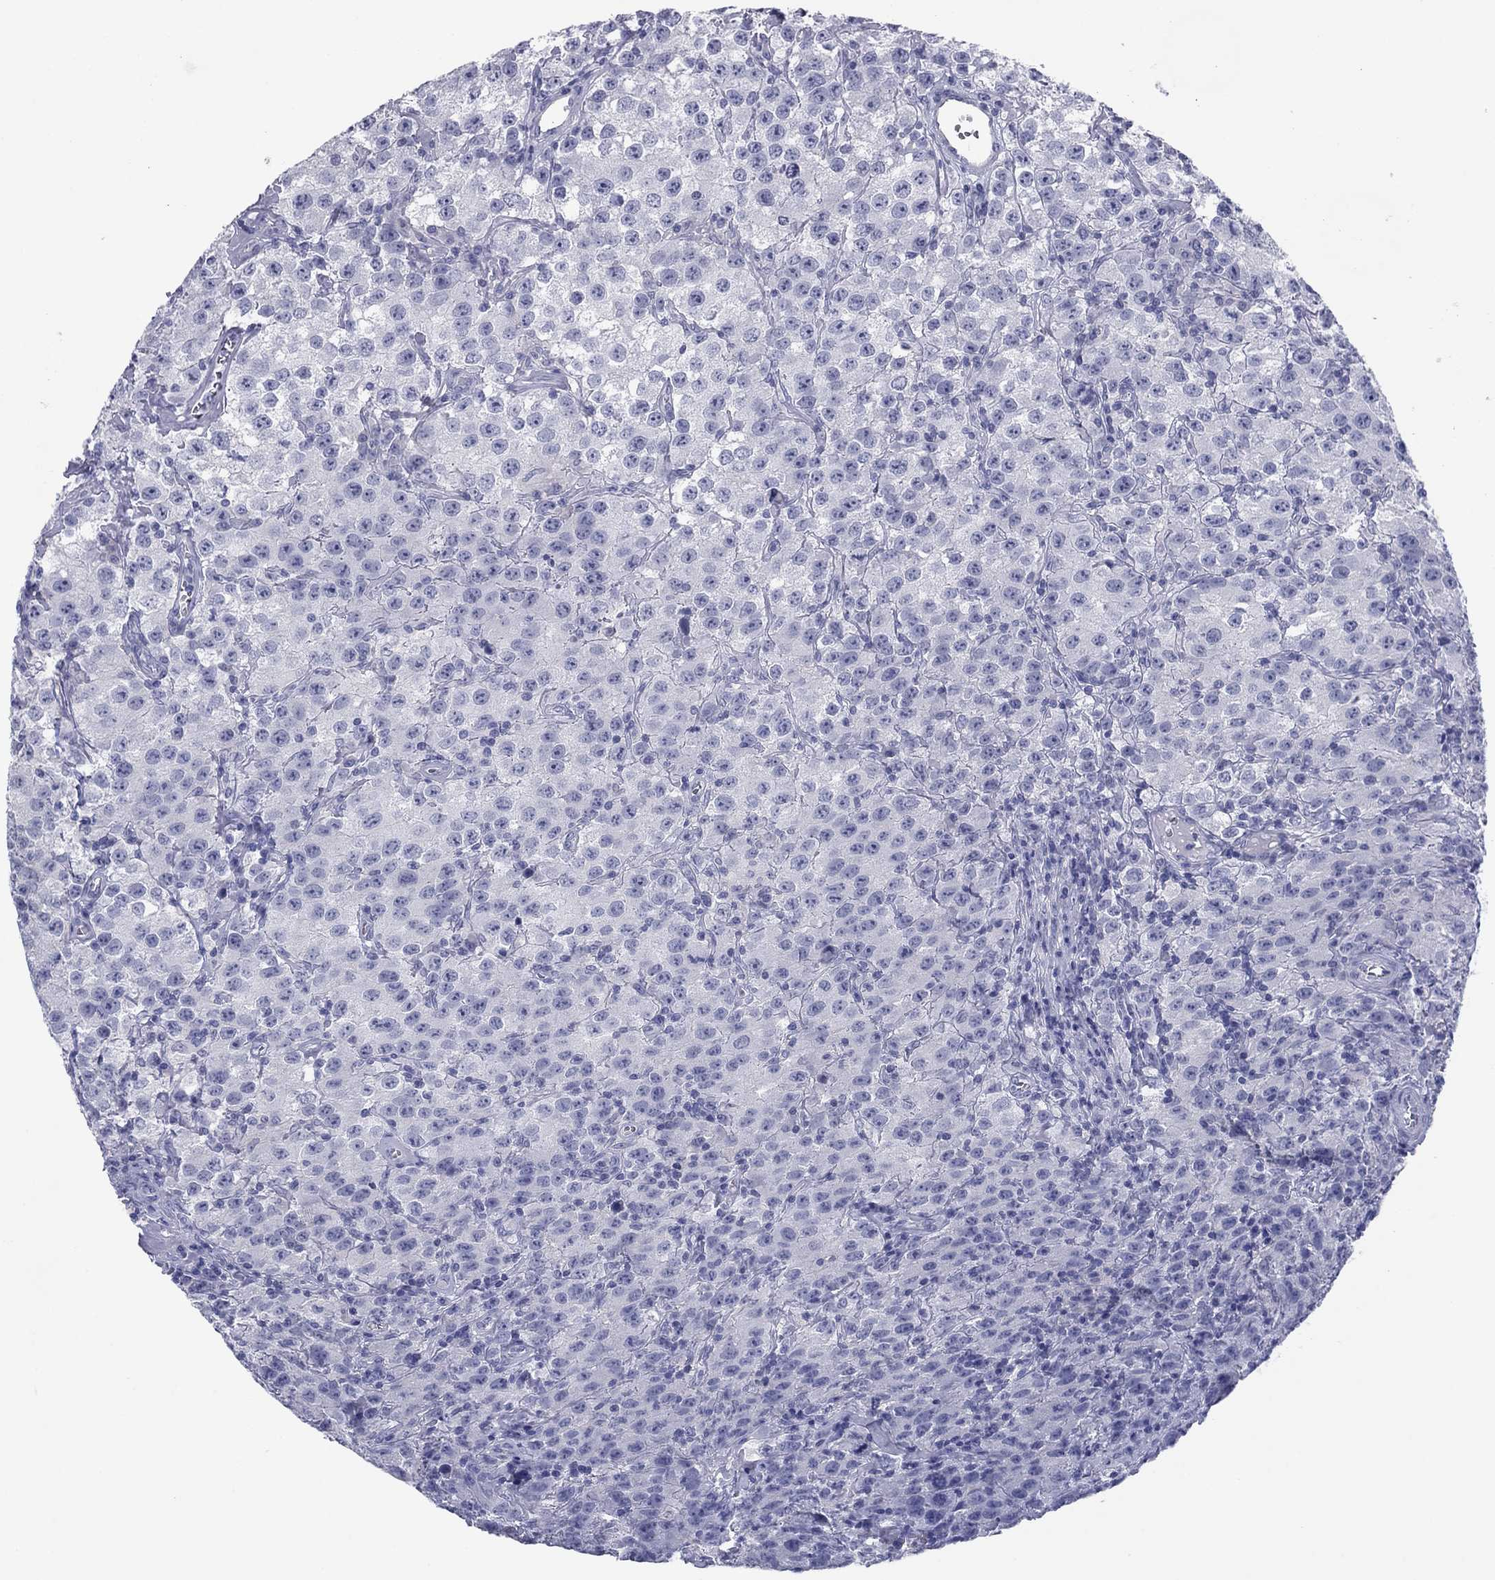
{"staining": {"intensity": "negative", "quantity": "none", "location": "none"}, "tissue": "testis cancer", "cell_type": "Tumor cells", "image_type": "cancer", "snomed": [{"axis": "morphology", "description": "Seminoma, NOS"}, {"axis": "topography", "description": "Testis"}], "caption": "An immunohistochemistry (IHC) image of testis cancer (seminoma) is shown. There is no staining in tumor cells of testis cancer (seminoma).", "gene": "KCNH1", "patient": {"sex": "male", "age": 52}}